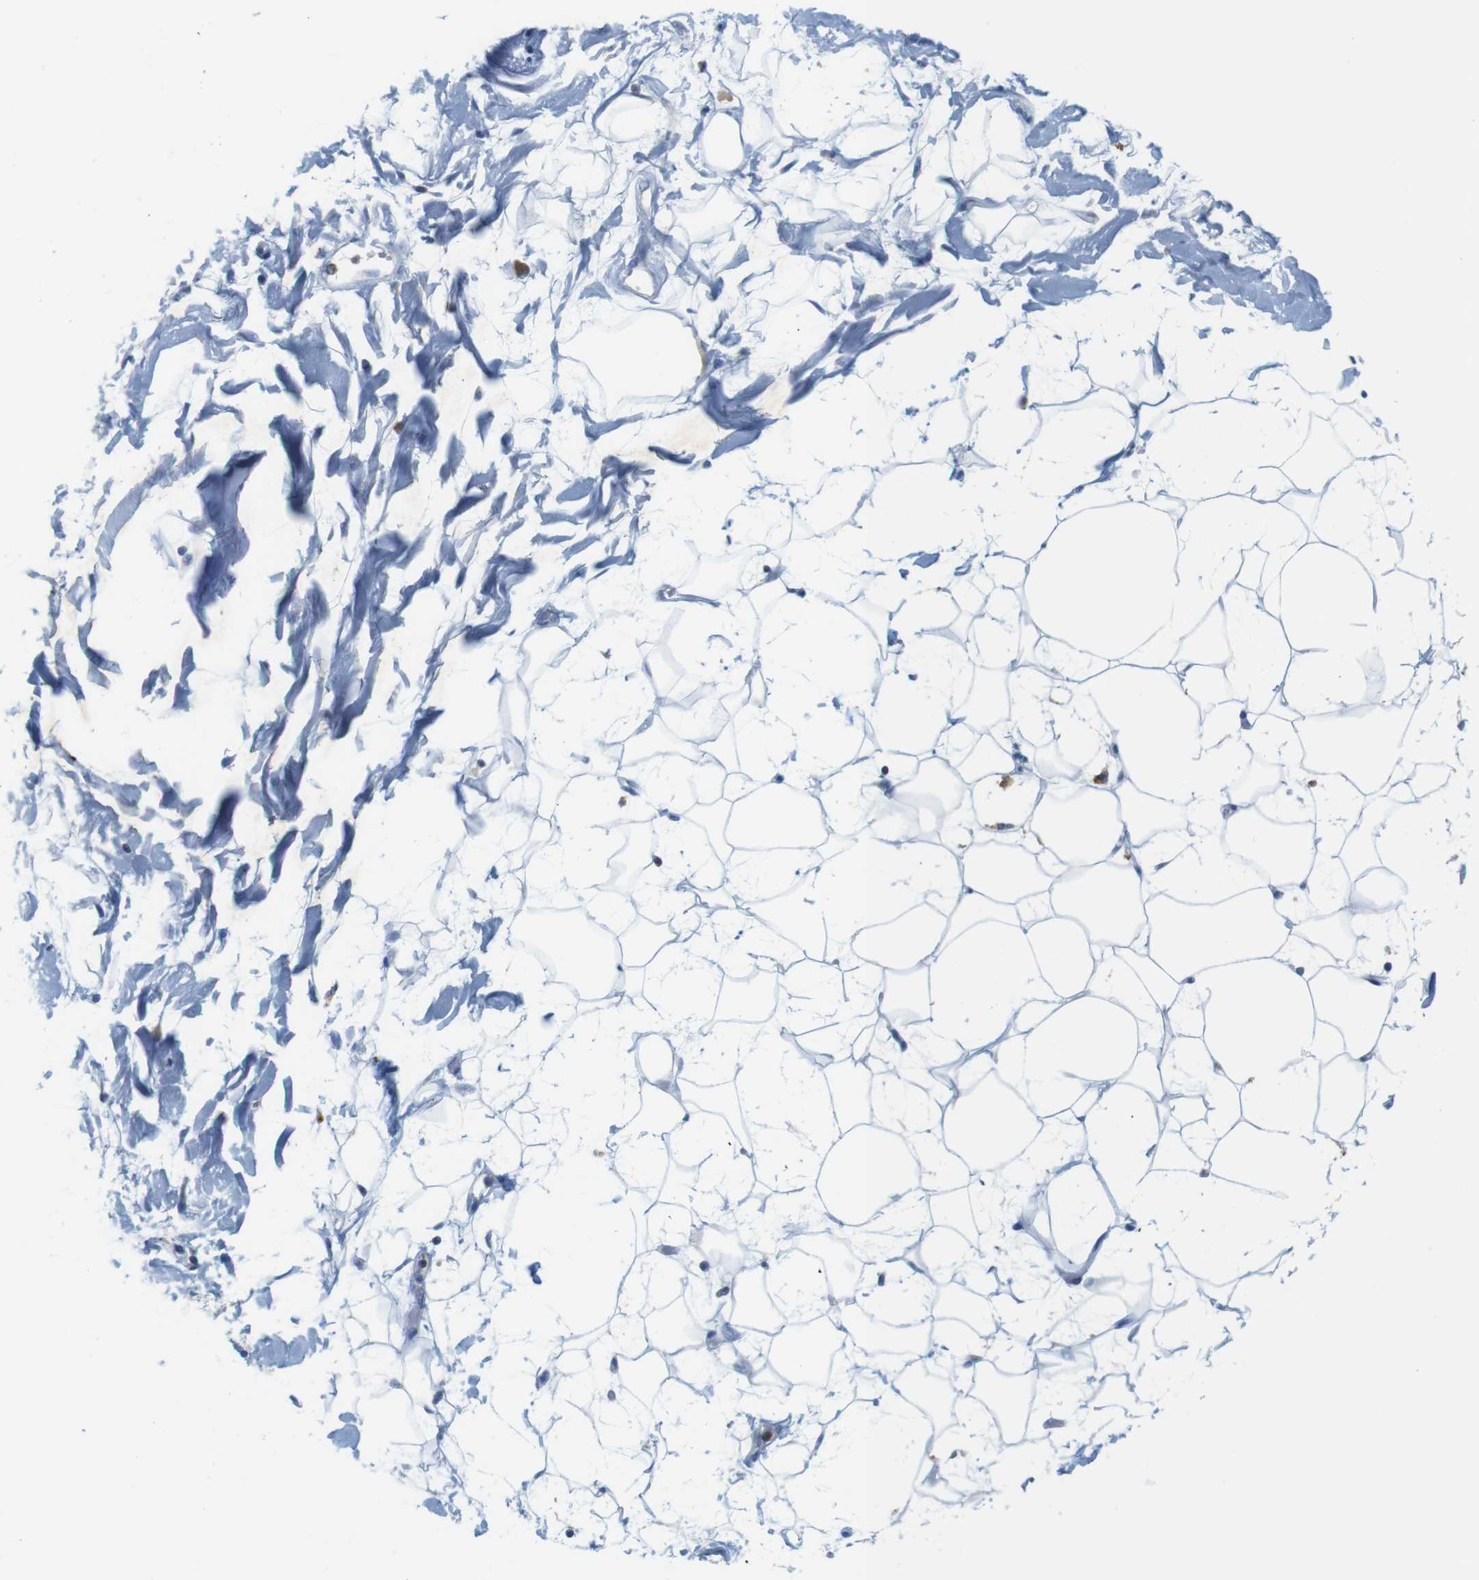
{"staining": {"intensity": "negative", "quantity": "none", "location": "none"}, "tissue": "adipose tissue", "cell_type": "Adipocytes", "image_type": "normal", "snomed": [{"axis": "morphology", "description": "Normal tissue, NOS"}, {"axis": "topography", "description": "Soft tissue"}], "caption": "Adipose tissue stained for a protein using immunohistochemistry (IHC) exhibits no expression adipocytes.", "gene": "CNGA2", "patient": {"sex": "male", "age": 72}}